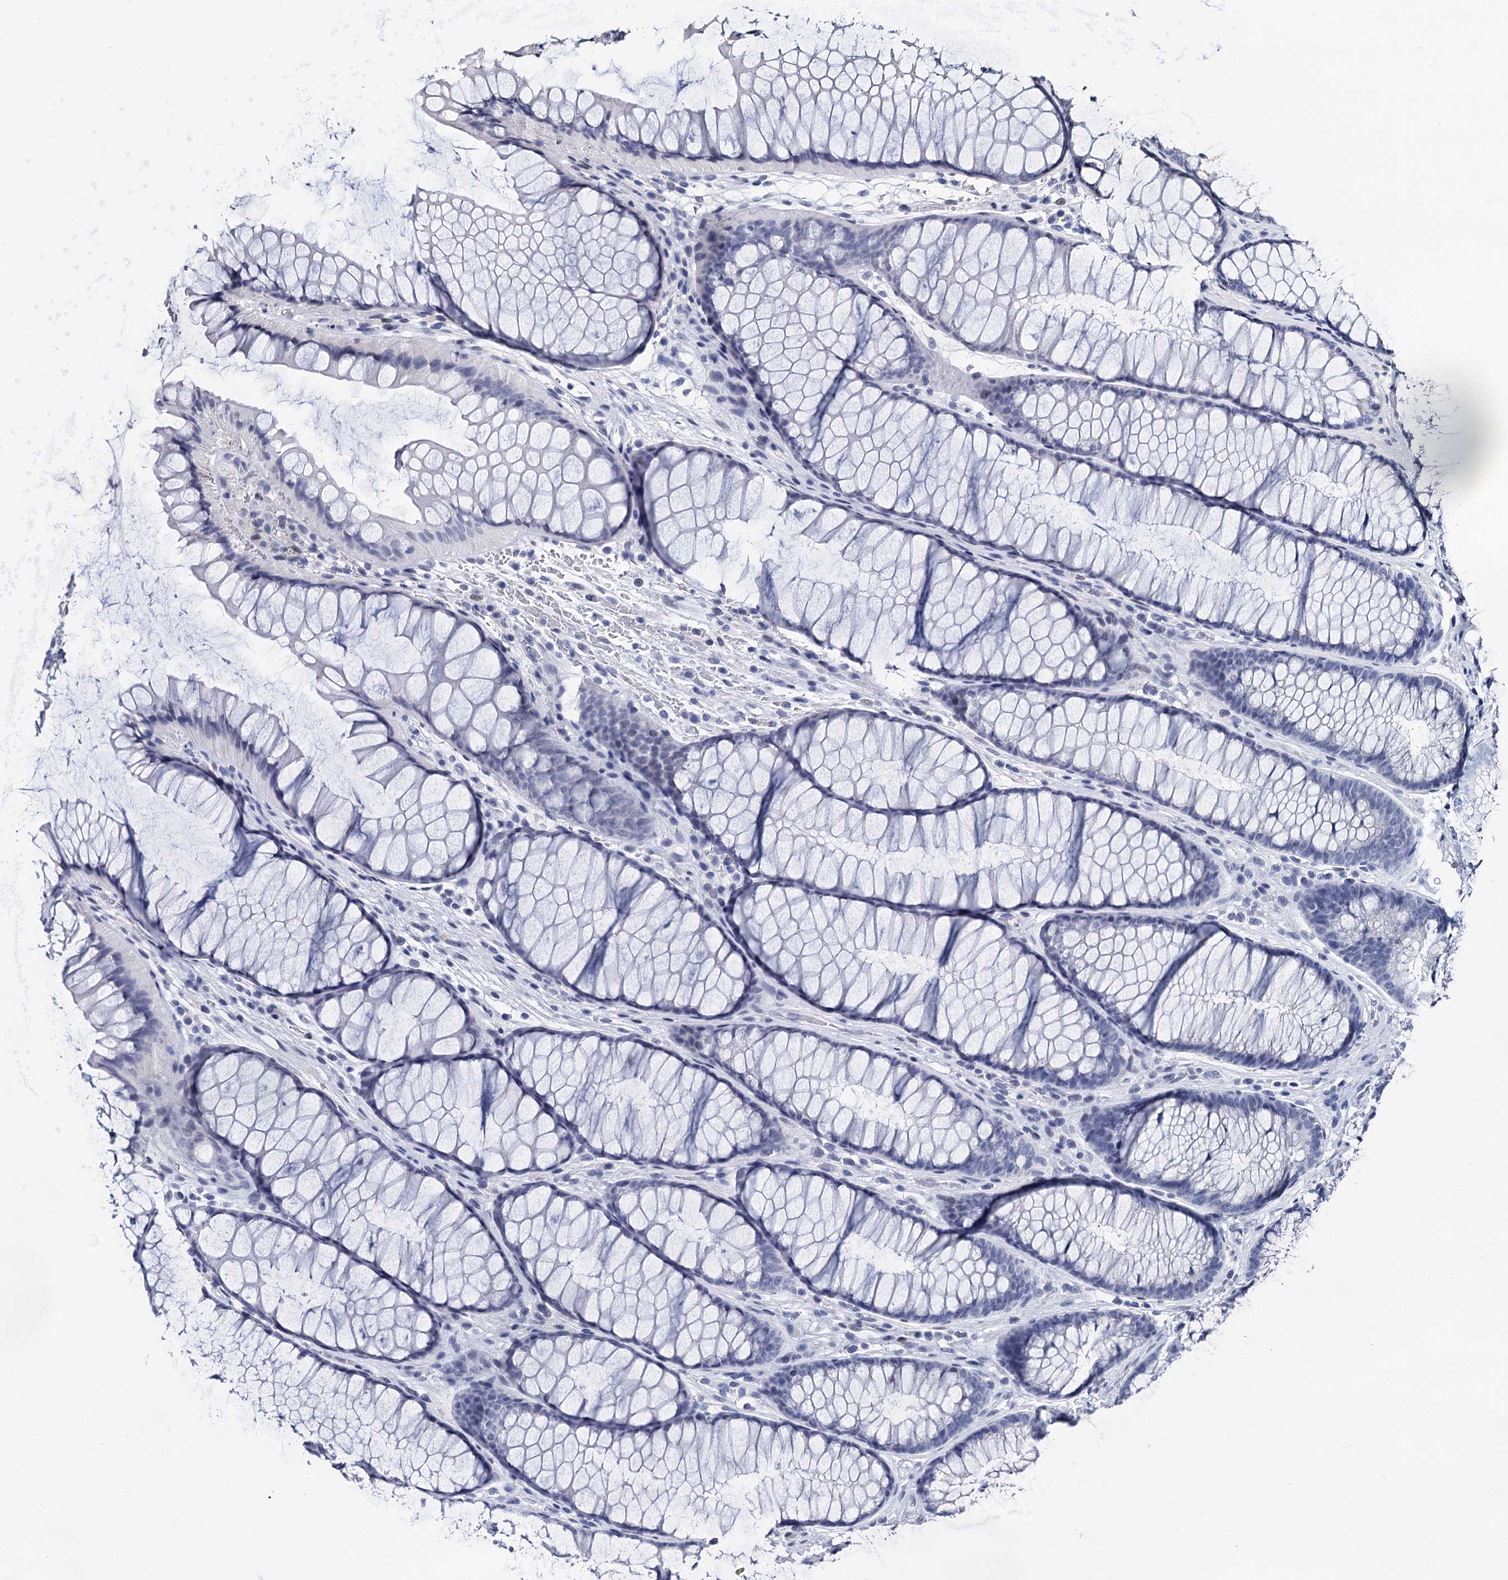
{"staining": {"intensity": "negative", "quantity": "none", "location": "none"}, "tissue": "colon", "cell_type": "Endothelial cells", "image_type": "normal", "snomed": [{"axis": "morphology", "description": "Normal tissue, NOS"}, {"axis": "topography", "description": "Colon"}], "caption": "Endothelial cells show no significant protein expression in normal colon. The staining was performed using DAB to visualize the protein expression in brown, while the nuclei were stained in blue with hematoxylin (Magnification: 20x).", "gene": "MAGEA4", "patient": {"sex": "female", "age": 82}}